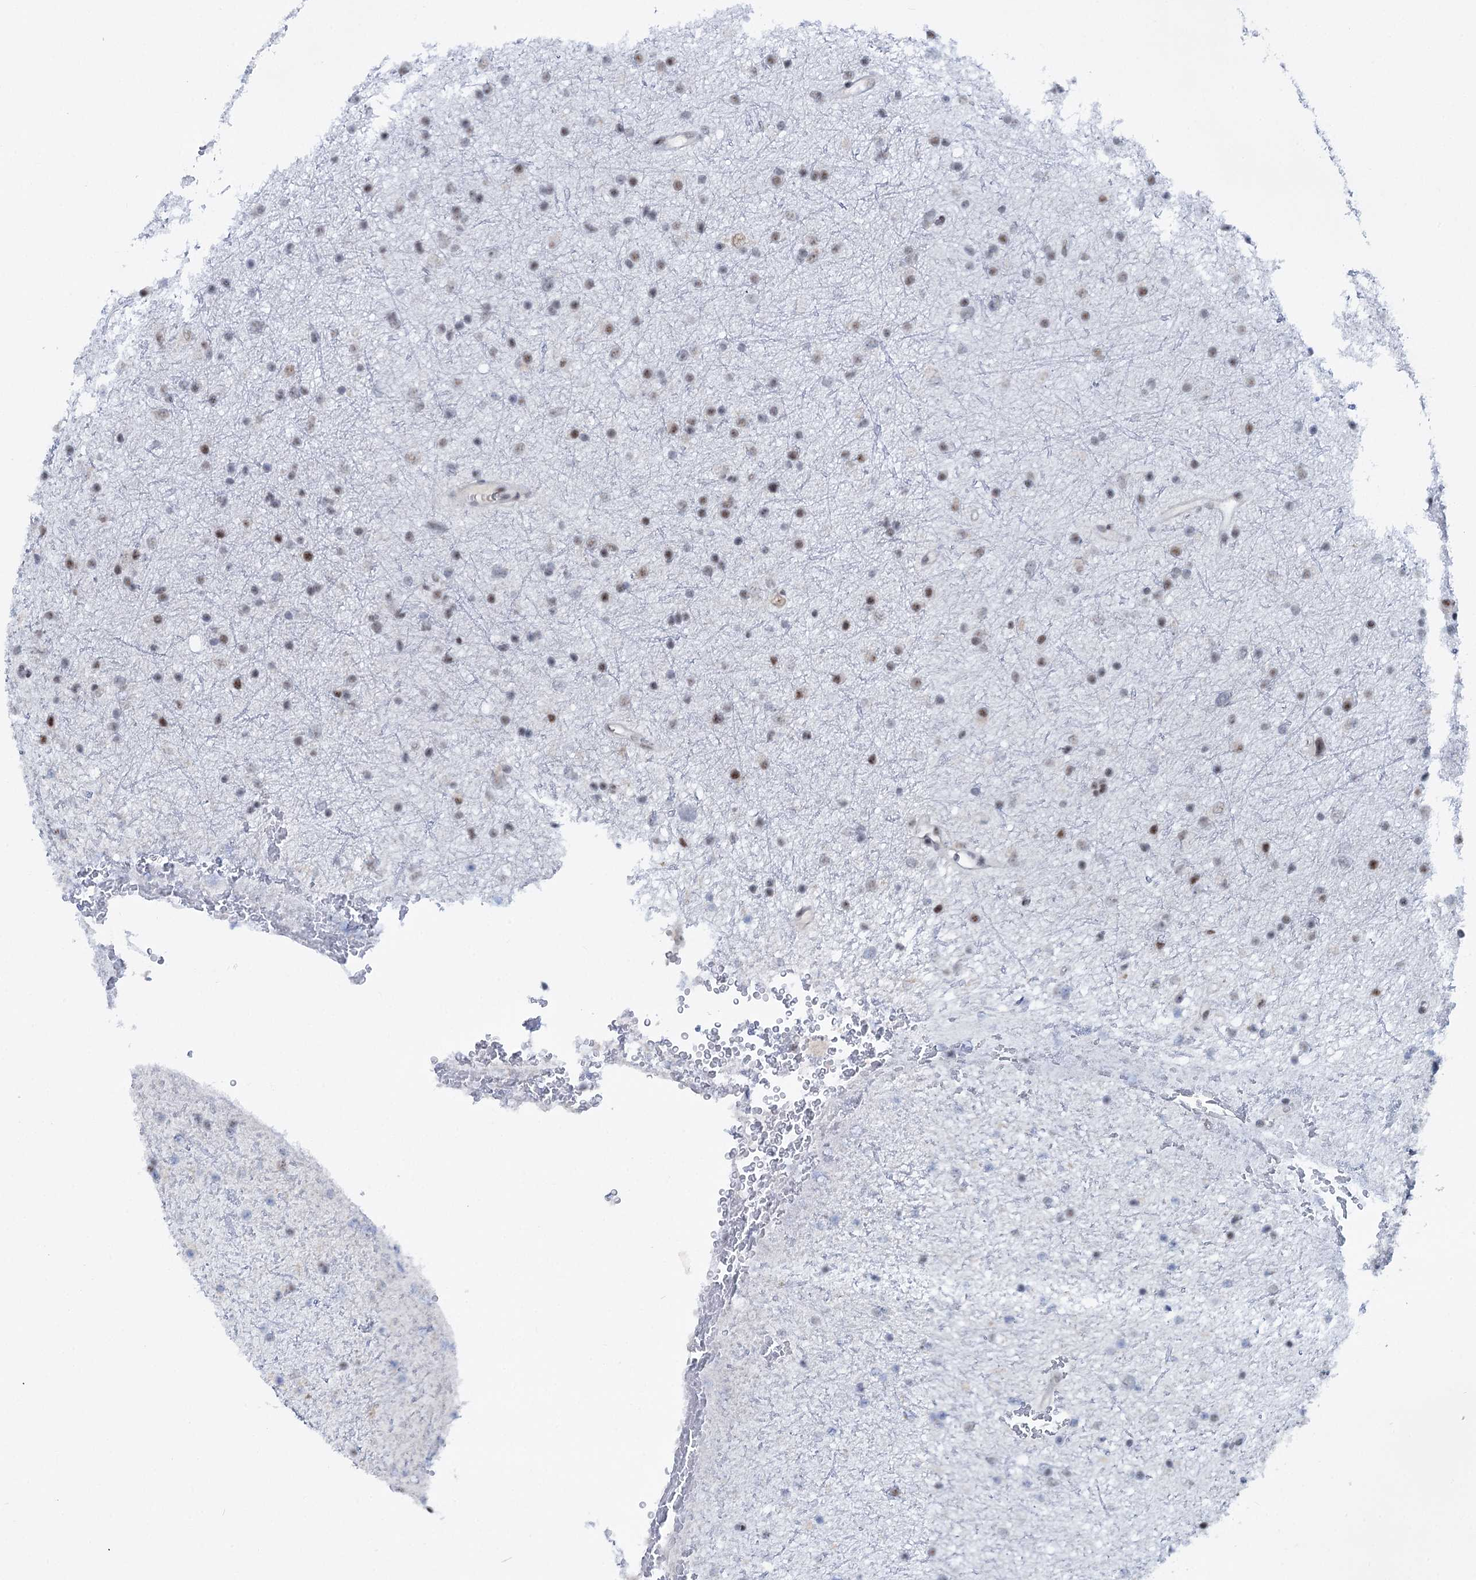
{"staining": {"intensity": "weak", "quantity": "25%-75%", "location": "nuclear"}, "tissue": "glioma", "cell_type": "Tumor cells", "image_type": "cancer", "snomed": [{"axis": "morphology", "description": "Glioma, malignant, Low grade"}, {"axis": "topography", "description": "Cerebral cortex"}], "caption": "Protein positivity by IHC reveals weak nuclear expression in about 25%-75% of tumor cells in glioma.", "gene": "SREK1", "patient": {"sex": "female", "age": 39}}